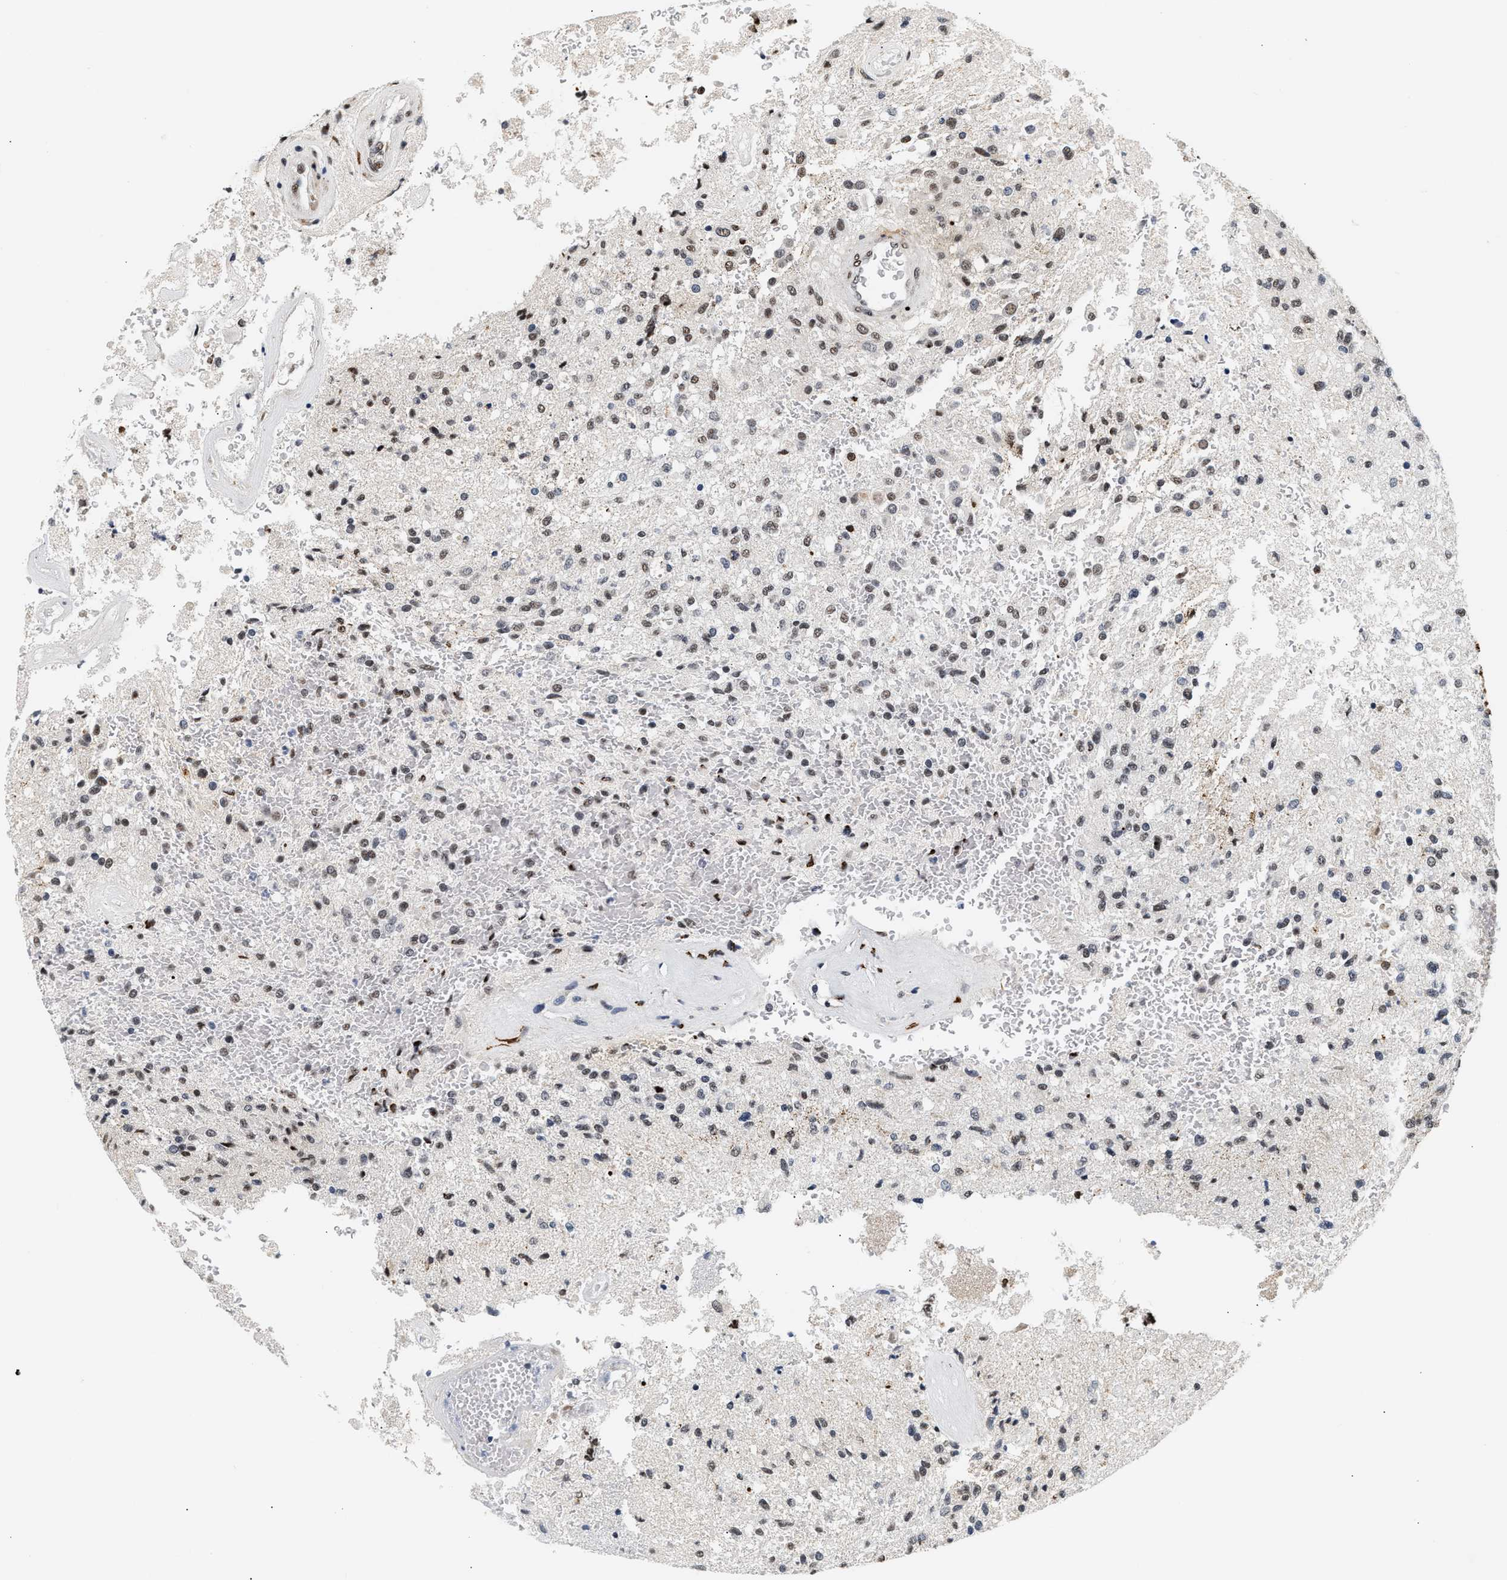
{"staining": {"intensity": "weak", "quantity": "25%-75%", "location": "nuclear"}, "tissue": "glioma", "cell_type": "Tumor cells", "image_type": "cancer", "snomed": [{"axis": "morphology", "description": "Normal tissue, NOS"}, {"axis": "morphology", "description": "Glioma, malignant, High grade"}, {"axis": "topography", "description": "Cerebral cortex"}], "caption": "Immunohistochemistry (IHC) of glioma exhibits low levels of weak nuclear positivity in approximately 25%-75% of tumor cells.", "gene": "THOC1", "patient": {"sex": "male", "age": 77}}